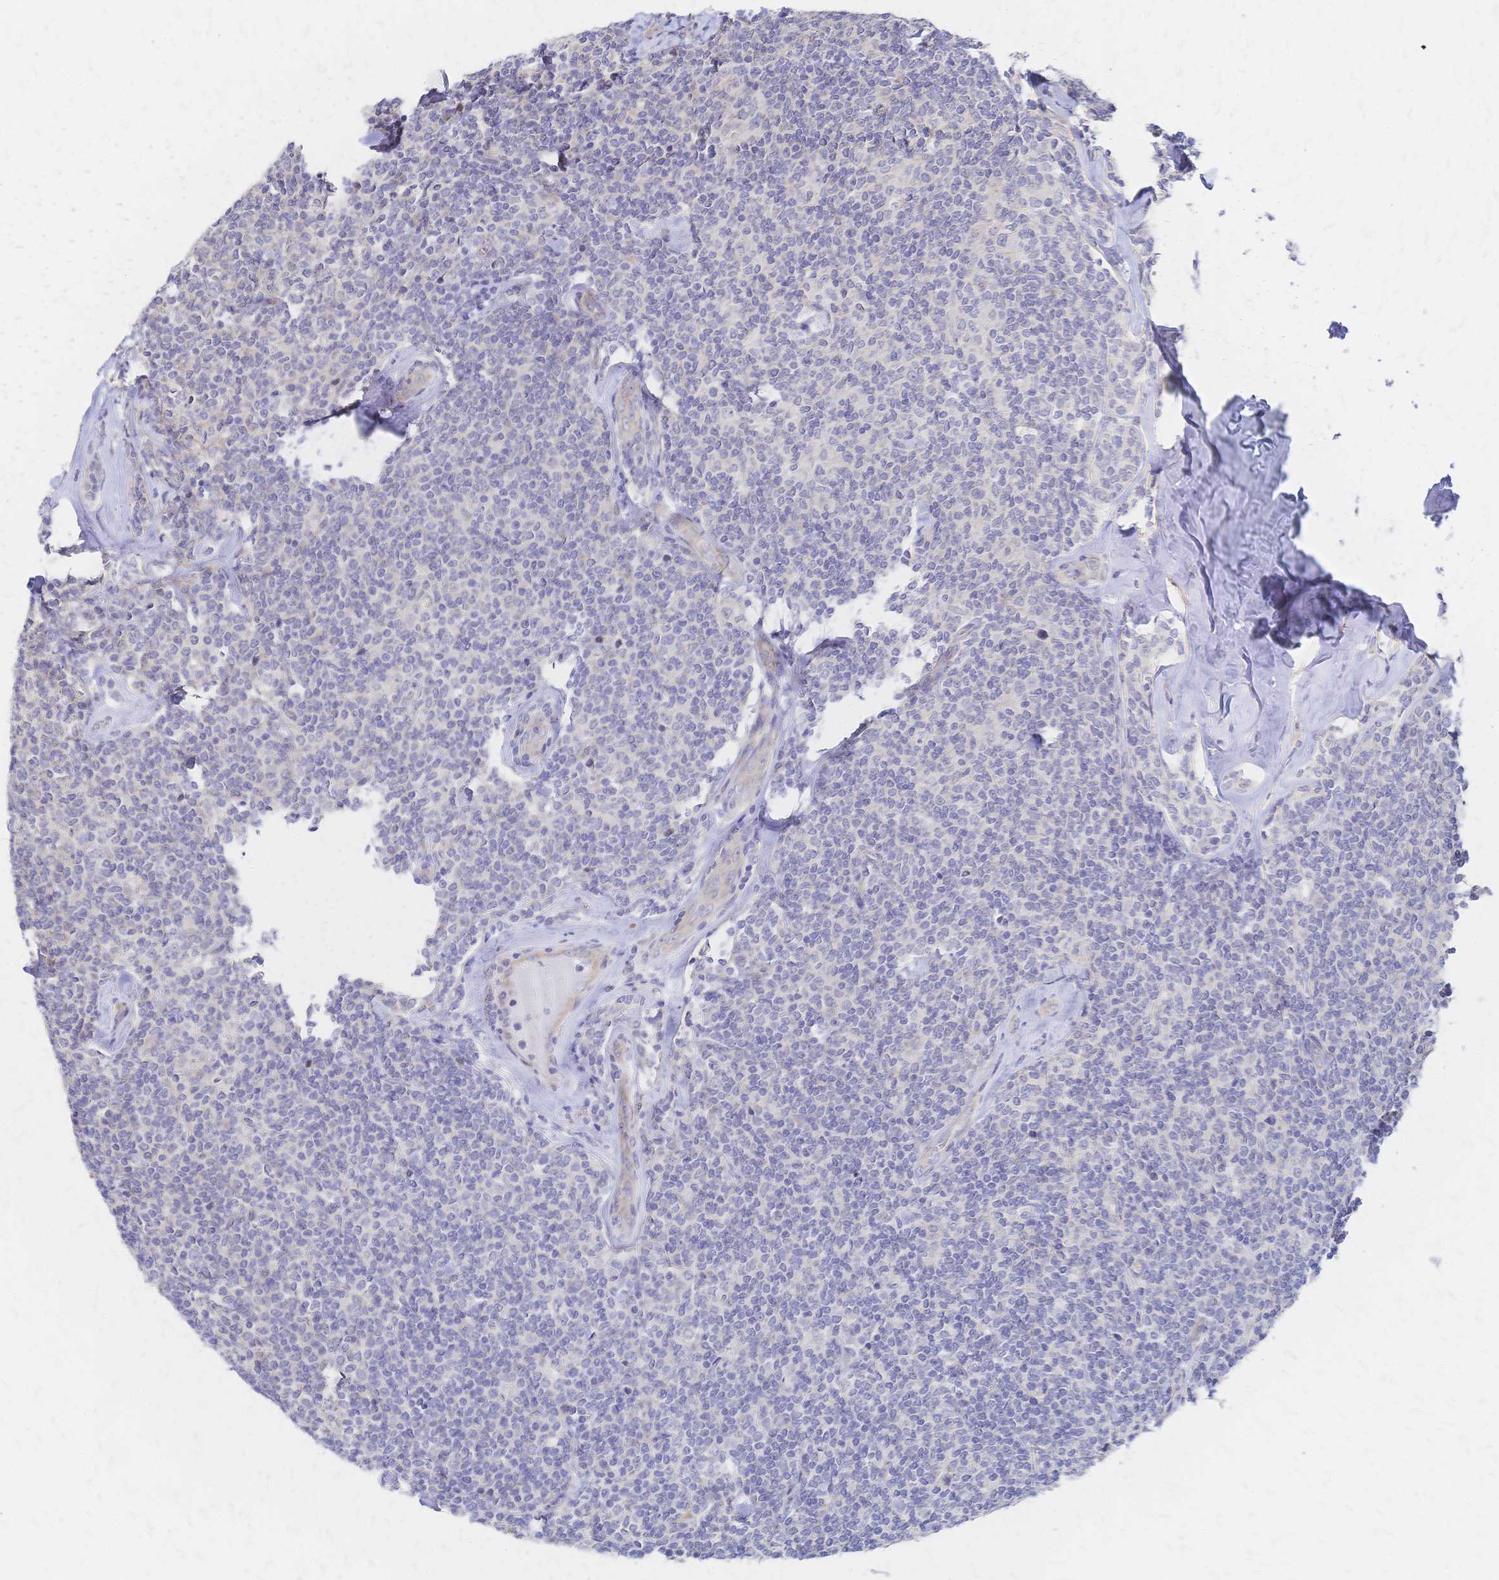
{"staining": {"intensity": "negative", "quantity": "none", "location": "none"}, "tissue": "lymphoma", "cell_type": "Tumor cells", "image_type": "cancer", "snomed": [{"axis": "morphology", "description": "Malignant lymphoma, non-Hodgkin's type, Low grade"}, {"axis": "topography", "description": "Lymph node"}], "caption": "Lymphoma stained for a protein using IHC shows no staining tumor cells.", "gene": "SLC5A1", "patient": {"sex": "female", "age": 56}}